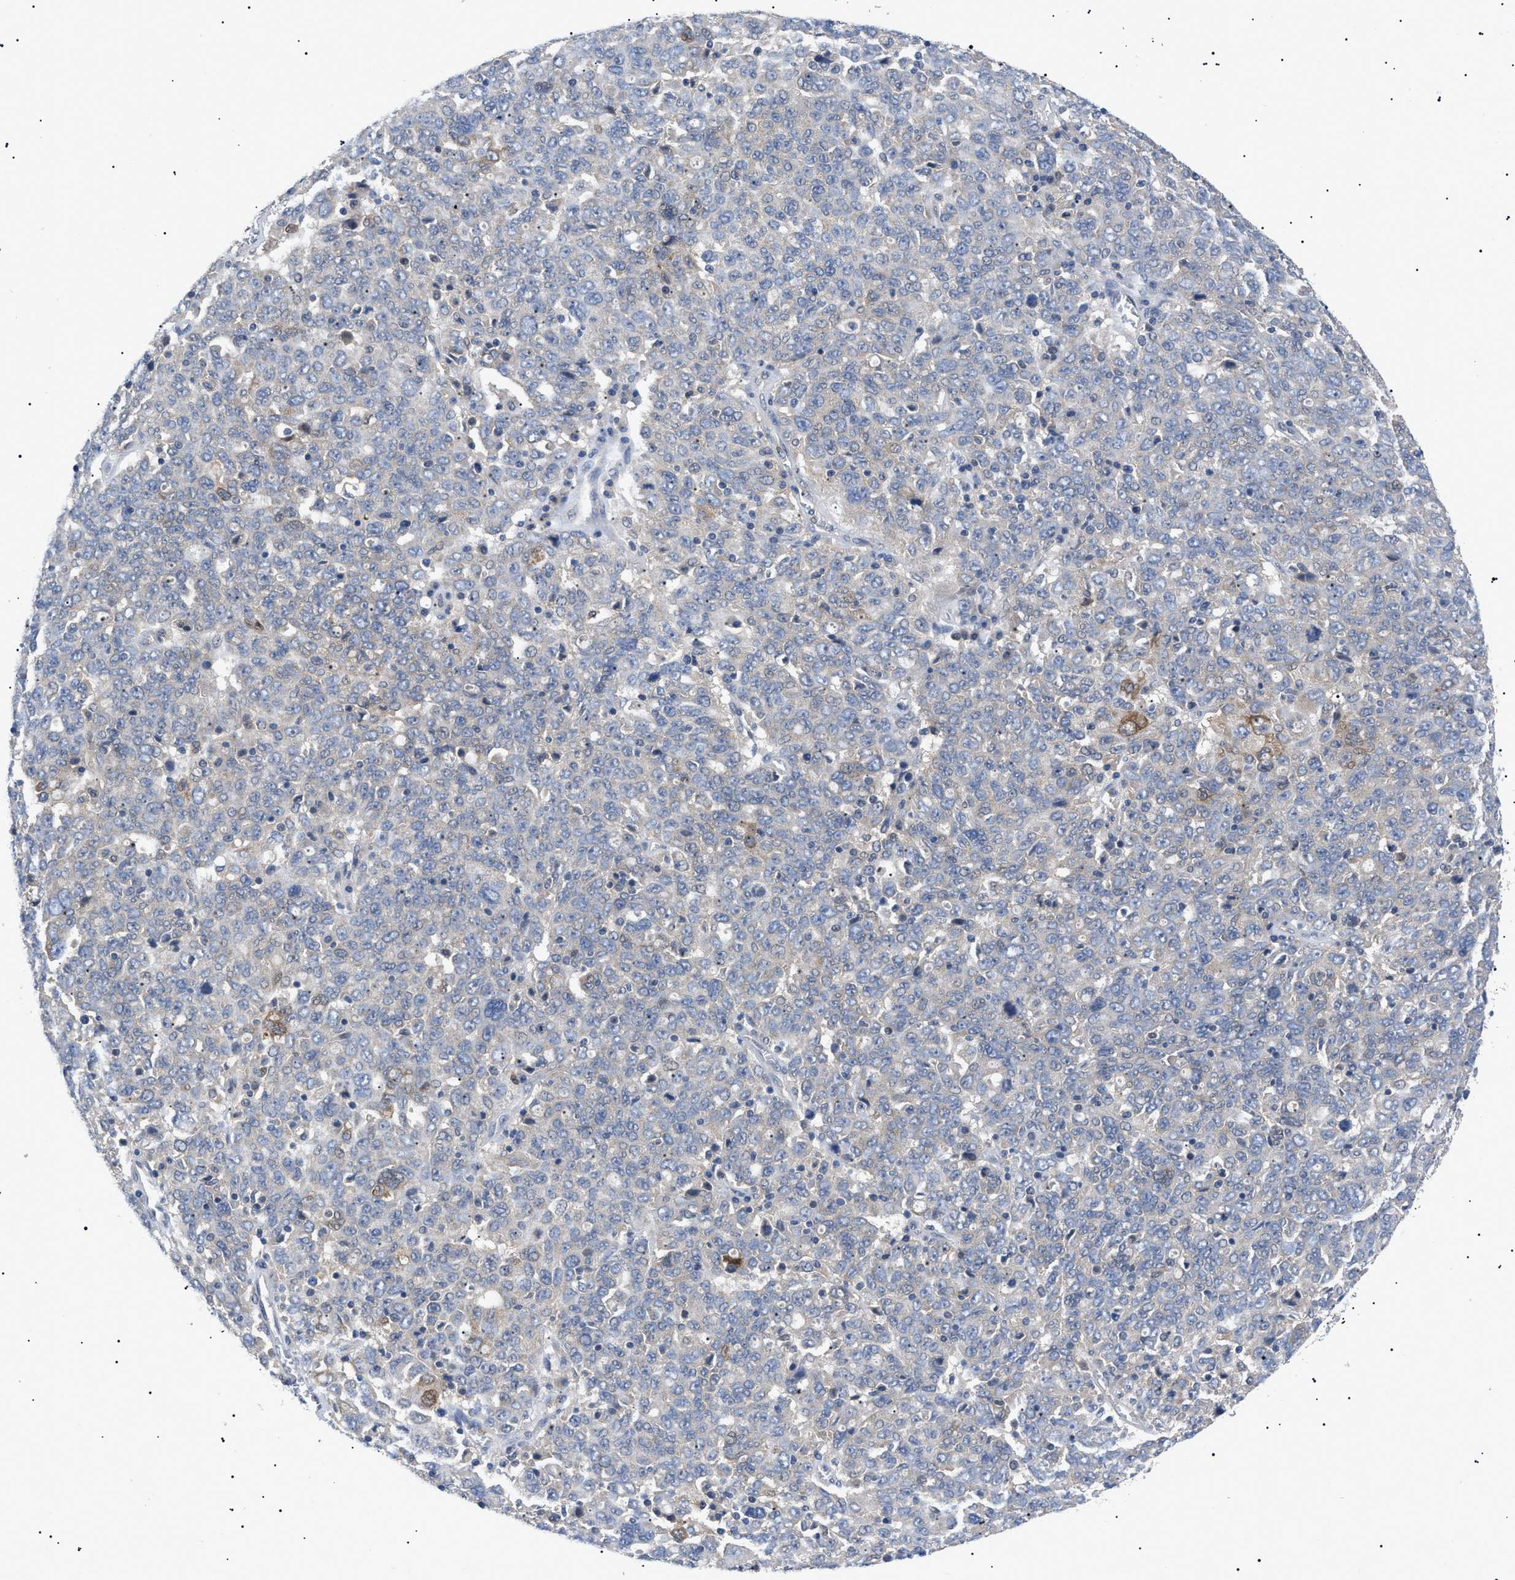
{"staining": {"intensity": "negative", "quantity": "none", "location": "none"}, "tissue": "ovarian cancer", "cell_type": "Tumor cells", "image_type": "cancer", "snomed": [{"axis": "morphology", "description": "Carcinoma, endometroid"}, {"axis": "topography", "description": "Ovary"}], "caption": "This is an immunohistochemistry (IHC) image of ovarian cancer. There is no expression in tumor cells.", "gene": "RIPK1", "patient": {"sex": "female", "age": 62}}